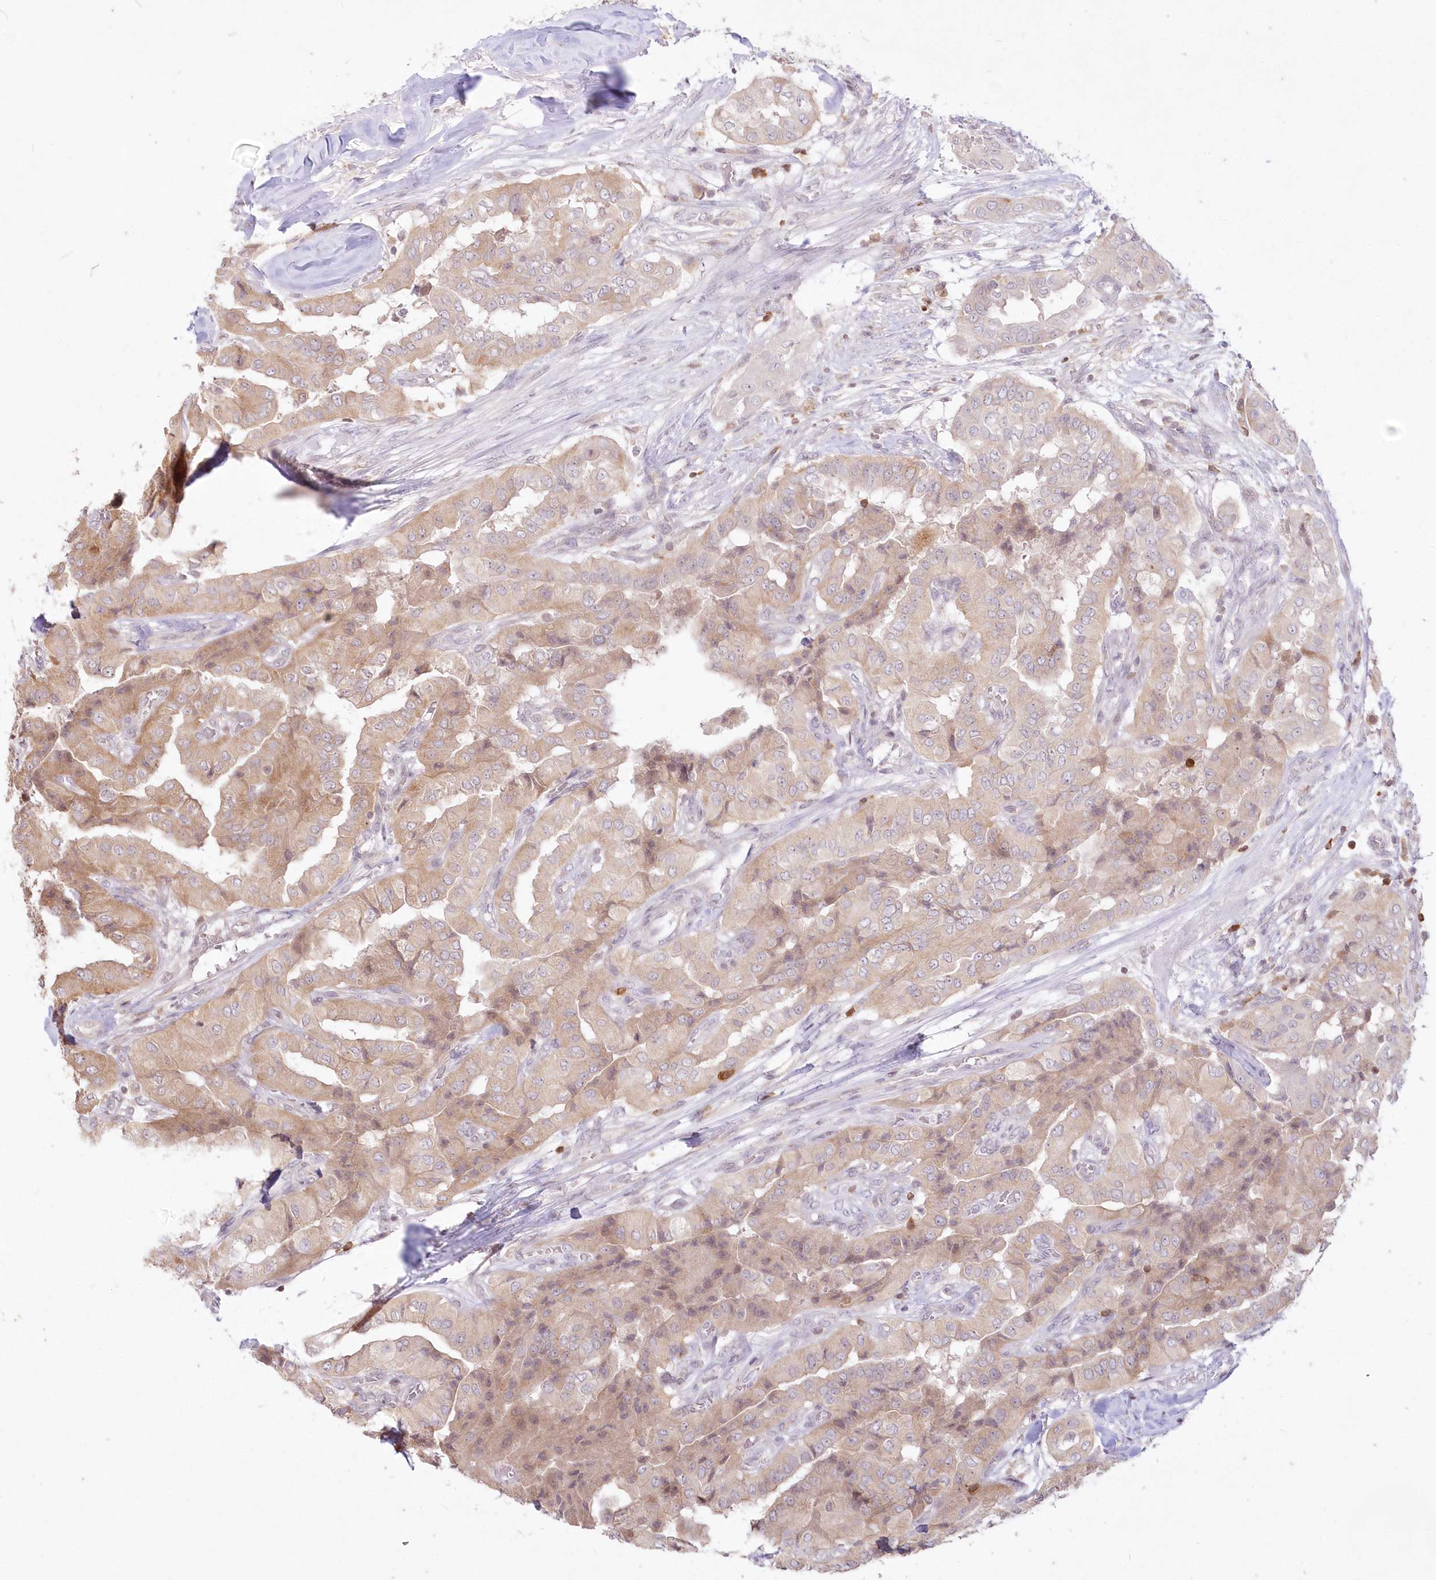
{"staining": {"intensity": "weak", "quantity": "25%-75%", "location": "cytoplasmic/membranous"}, "tissue": "thyroid cancer", "cell_type": "Tumor cells", "image_type": "cancer", "snomed": [{"axis": "morphology", "description": "Papillary adenocarcinoma, NOS"}, {"axis": "topography", "description": "Thyroid gland"}], "caption": "Brown immunohistochemical staining in papillary adenocarcinoma (thyroid) shows weak cytoplasmic/membranous staining in about 25%-75% of tumor cells.", "gene": "MTMR3", "patient": {"sex": "female", "age": 59}}